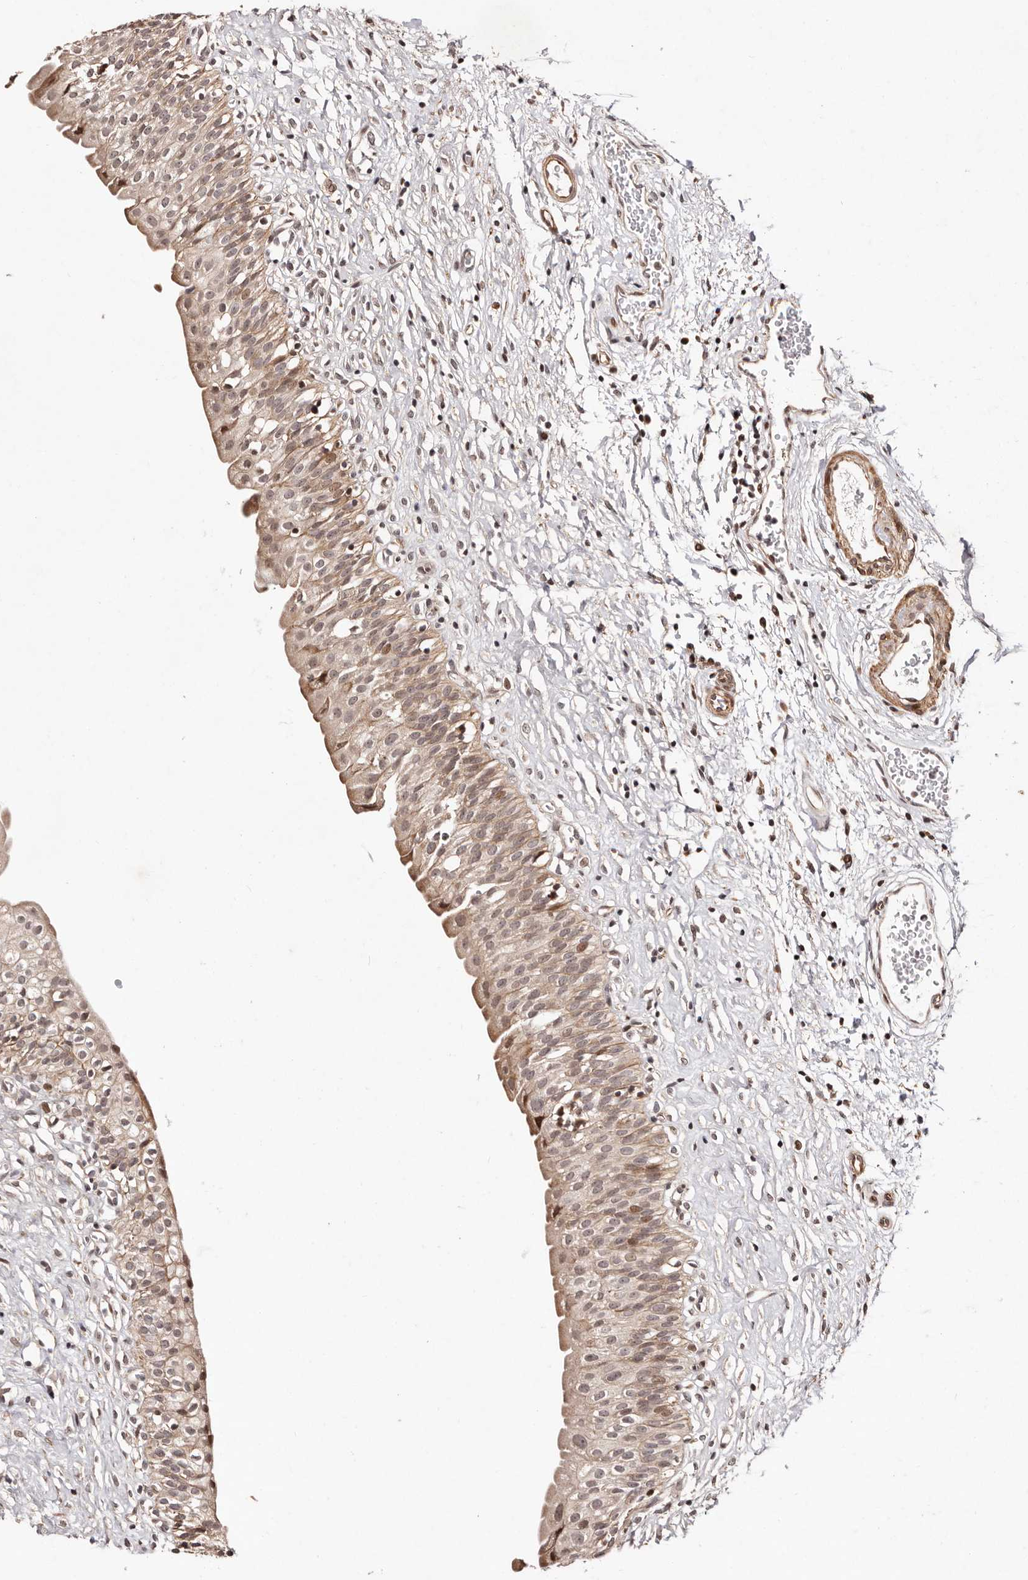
{"staining": {"intensity": "weak", "quantity": ">75%", "location": "cytoplasmic/membranous,nuclear"}, "tissue": "urinary bladder", "cell_type": "Urothelial cells", "image_type": "normal", "snomed": [{"axis": "morphology", "description": "Normal tissue, NOS"}, {"axis": "topography", "description": "Urinary bladder"}], "caption": "Human urinary bladder stained for a protein (brown) exhibits weak cytoplasmic/membranous,nuclear positive positivity in about >75% of urothelial cells.", "gene": "HIVEP3", "patient": {"sex": "male", "age": 51}}